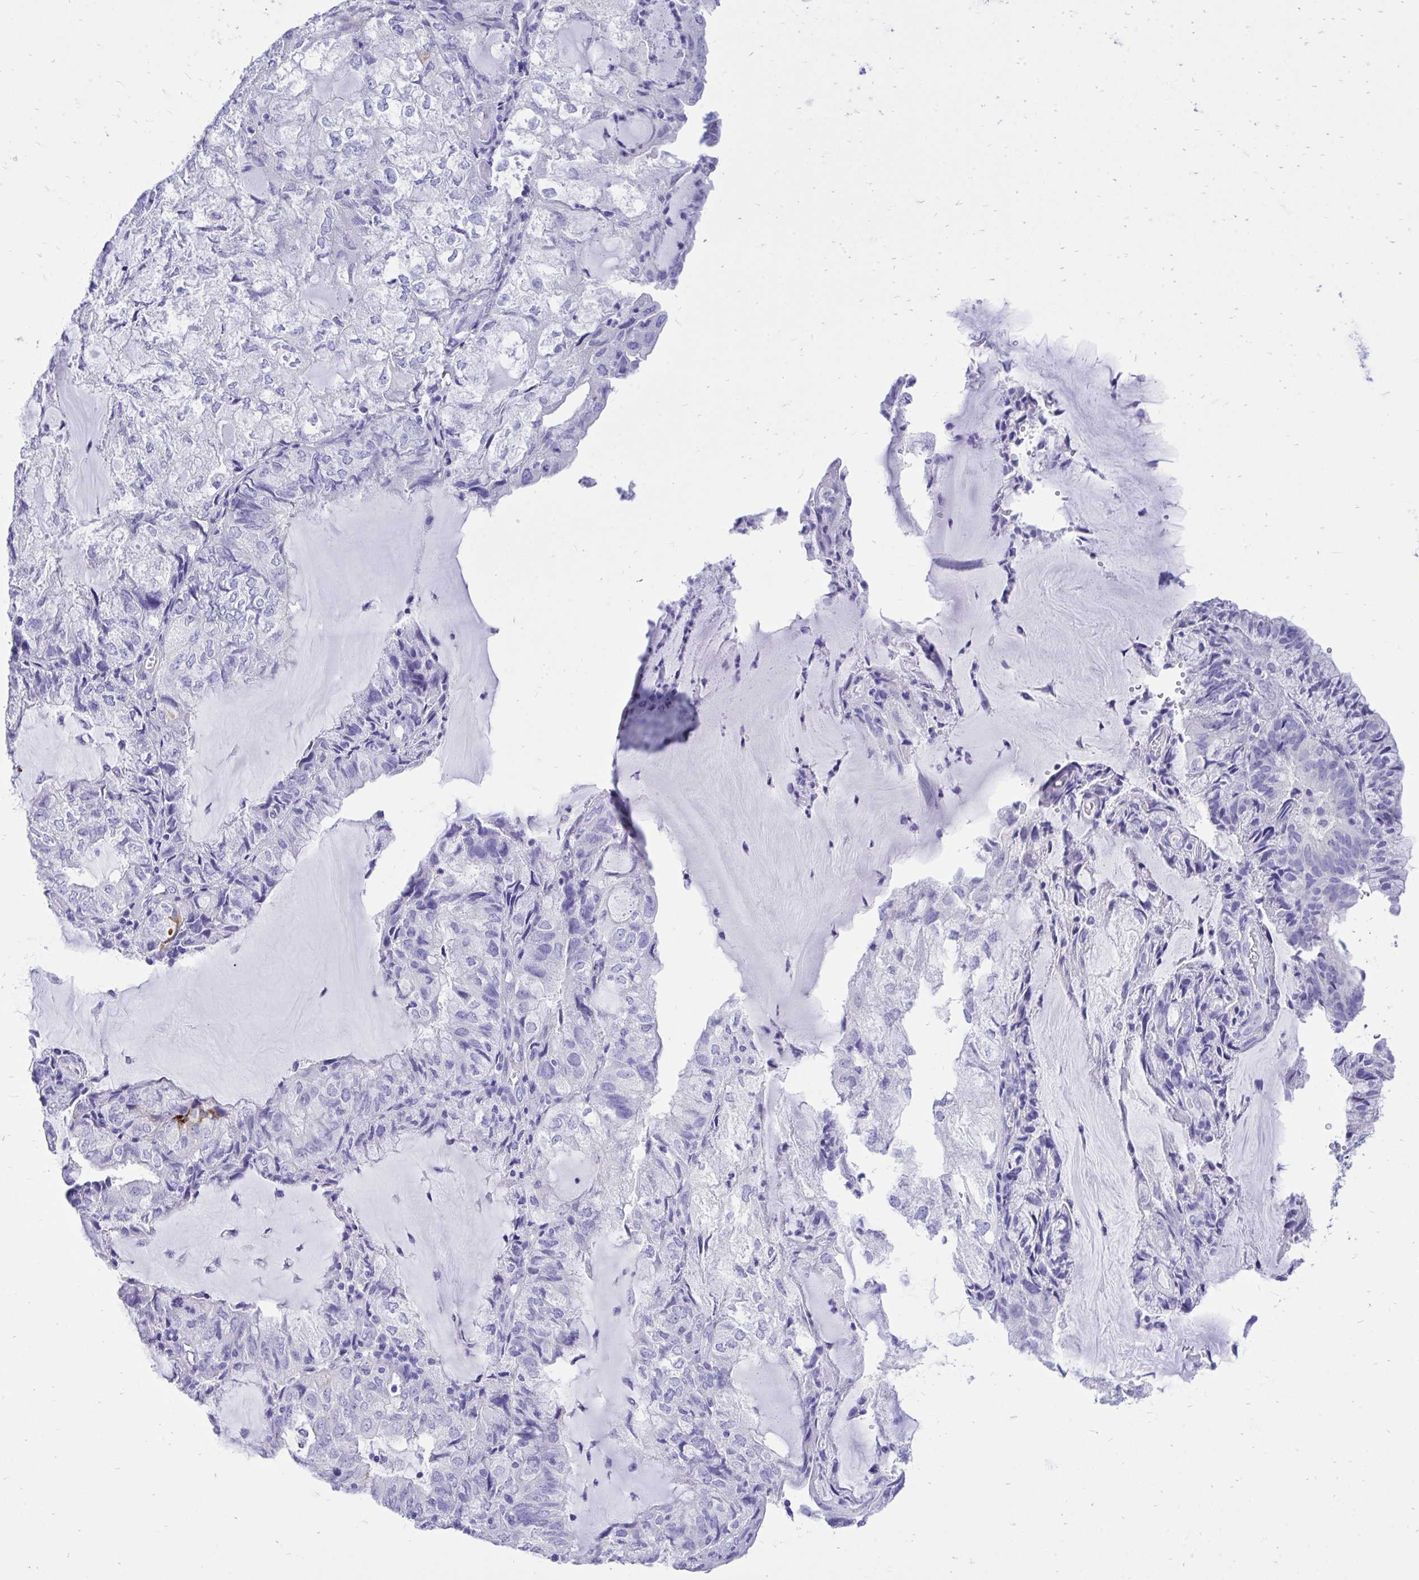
{"staining": {"intensity": "negative", "quantity": "none", "location": "none"}, "tissue": "endometrial cancer", "cell_type": "Tumor cells", "image_type": "cancer", "snomed": [{"axis": "morphology", "description": "Adenocarcinoma, NOS"}, {"axis": "topography", "description": "Endometrium"}], "caption": "Tumor cells are negative for brown protein staining in endometrial adenocarcinoma. (Brightfield microscopy of DAB immunohistochemistry at high magnification).", "gene": "MON1A", "patient": {"sex": "female", "age": 81}}